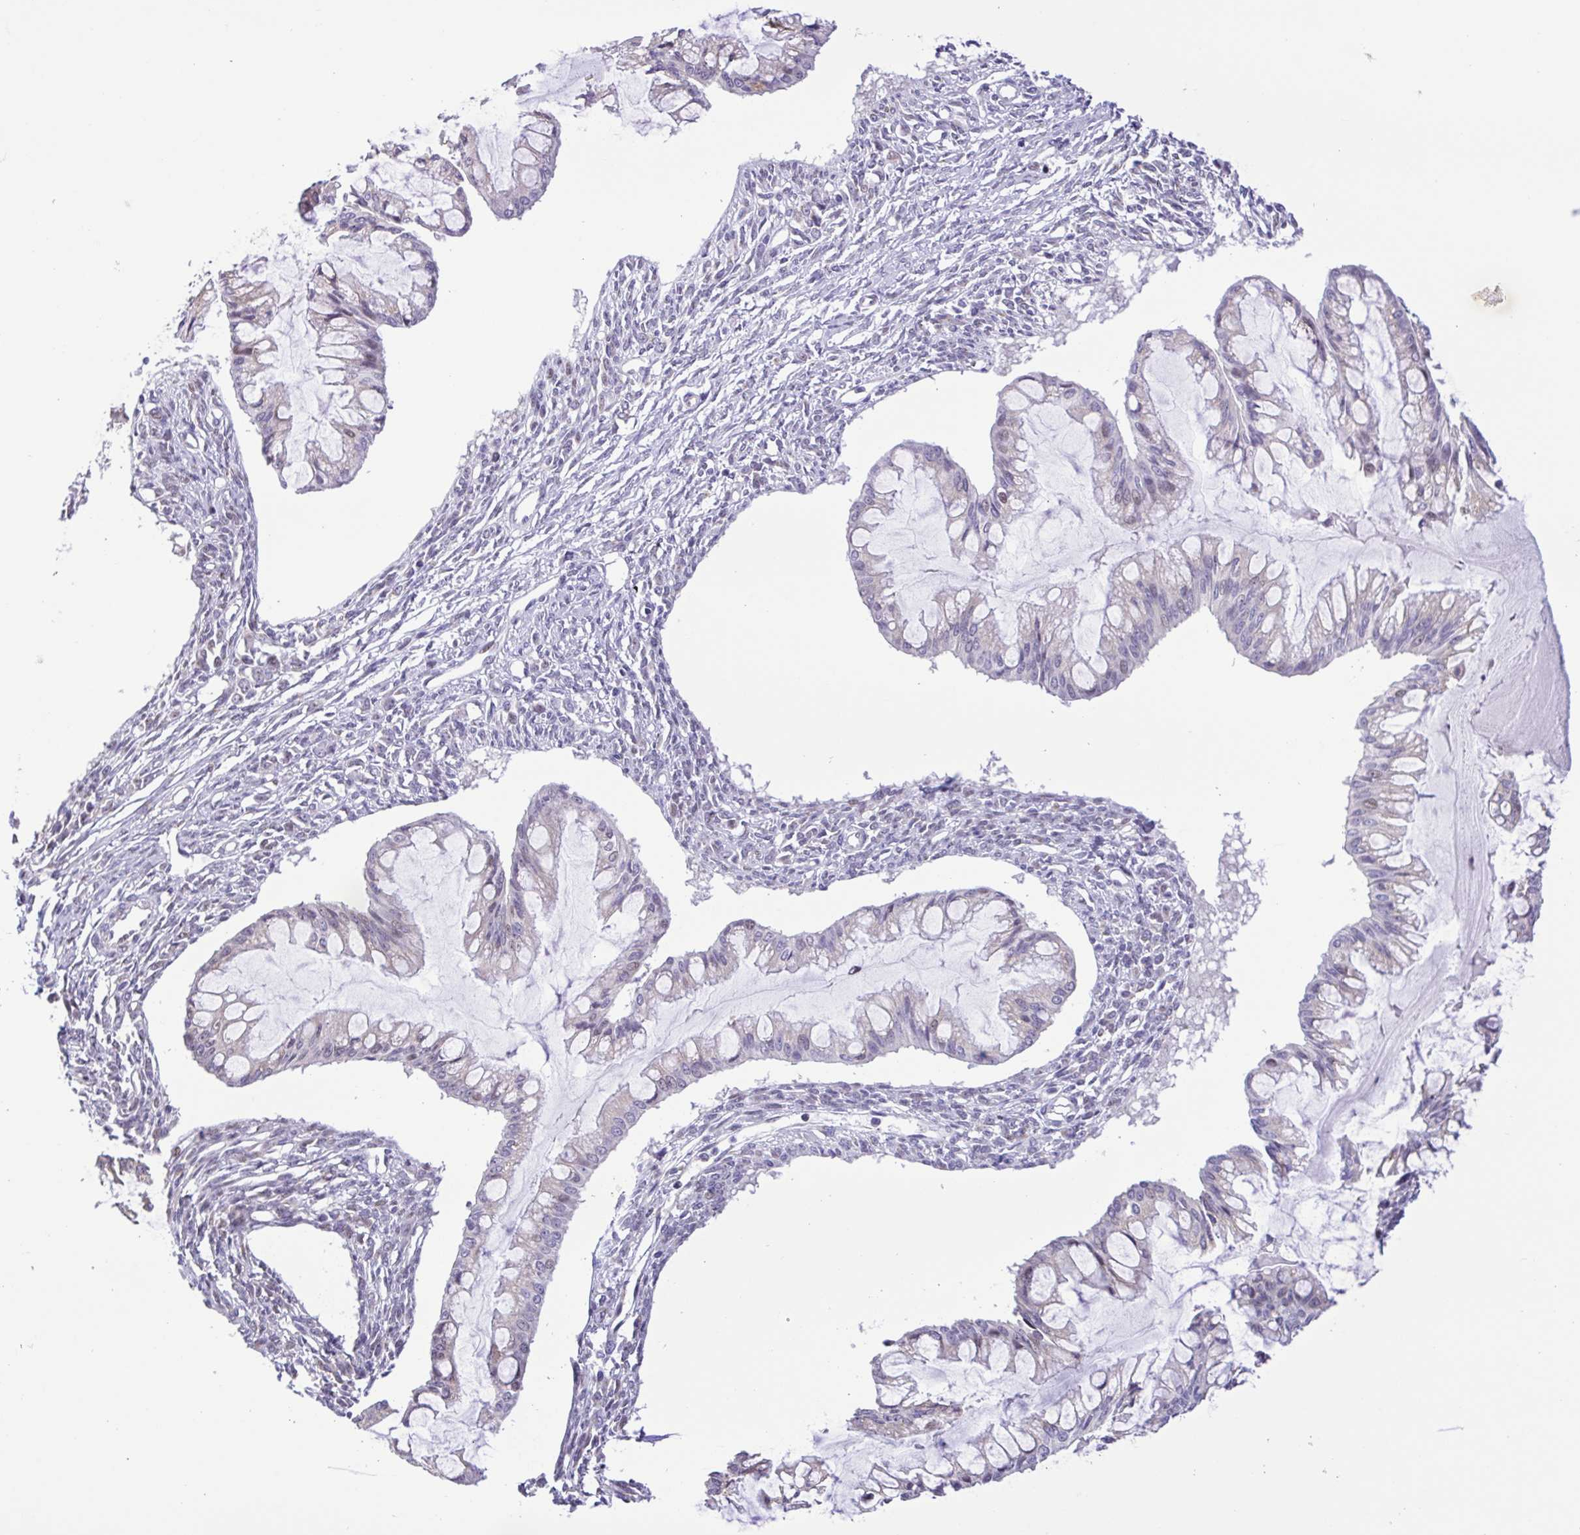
{"staining": {"intensity": "weak", "quantity": "<25%", "location": "nuclear"}, "tissue": "ovarian cancer", "cell_type": "Tumor cells", "image_type": "cancer", "snomed": [{"axis": "morphology", "description": "Cystadenocarcinoma, mucinous, NOS"}, {"axis": "topography", "description": "Ovary"}], "caption": "Immunohistochemistry histopathology image of ovarian cancer (mucinous cystadenocarcinoma) stained for a protein (brown), which demonstrates no expression in tumor cells. (DAB immunohistochemistry (IHC) visualized using brightfield microscopy, high magnification).", "gene": "TGM3", "patient": {"sex": "female", "age": 73}}